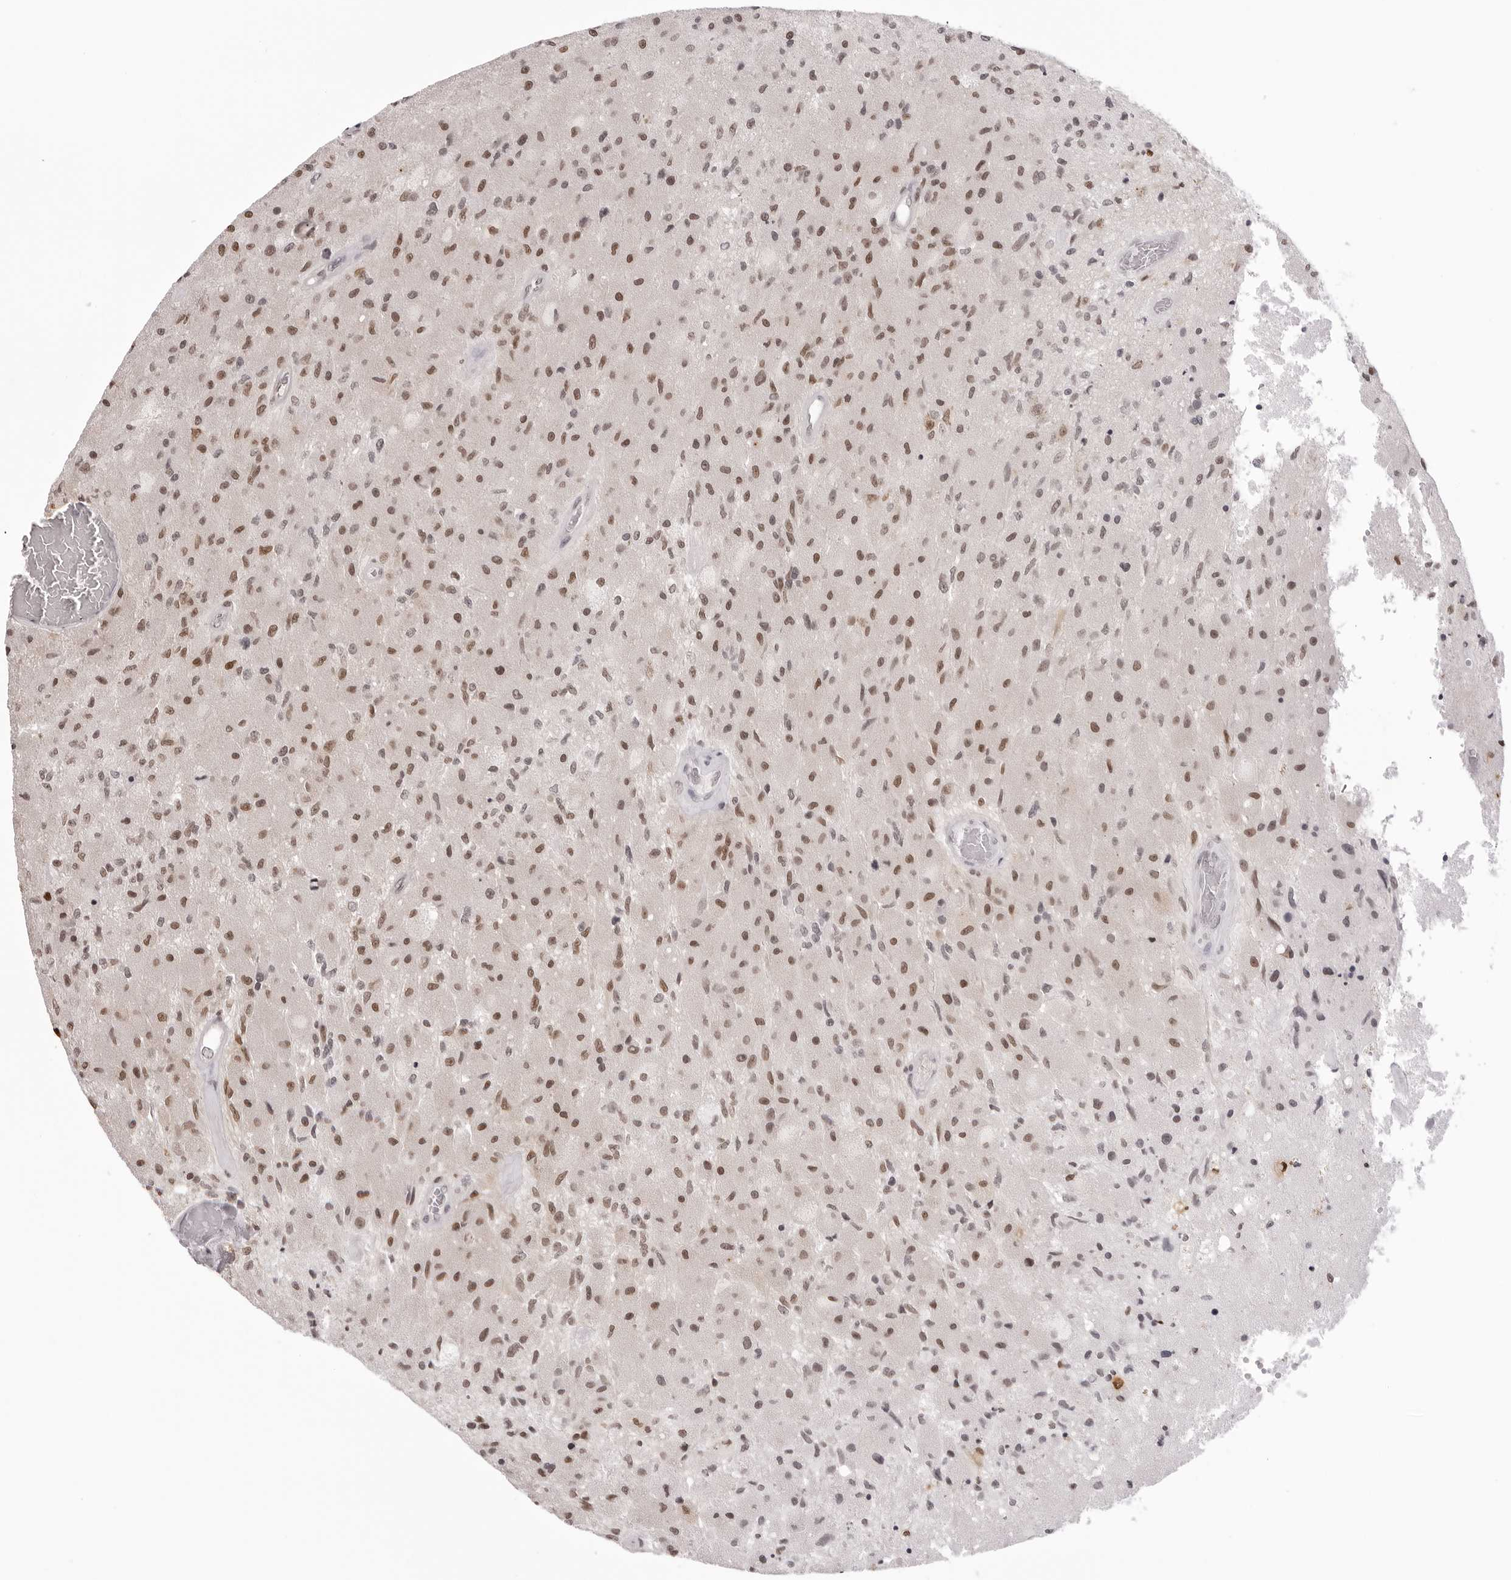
{"staining": {"intensity": "moderate", "quantity": ">75%", "location": "nuclear"}, "tissue": "glioma", "cell_type": "Tumor cells", "image_type": "cancer", "snomed": [{"axis": "morphology", "description": "Normal tissue, NOS"}, {"axis": "morphology", "description": "Glioma, malignant, High grade"}, {"axis": "topography", "description": "Cerebral cortex"}], "caption": "Immunohistochemistry (IHC) micrograph of human glioma stained for a protein (brown), which demonstrates medium levels of moderate nuclear expression in about >75% of tumor cells.", "gene": "HSPA4", "patient": {"sex": "male", "age": 77}}